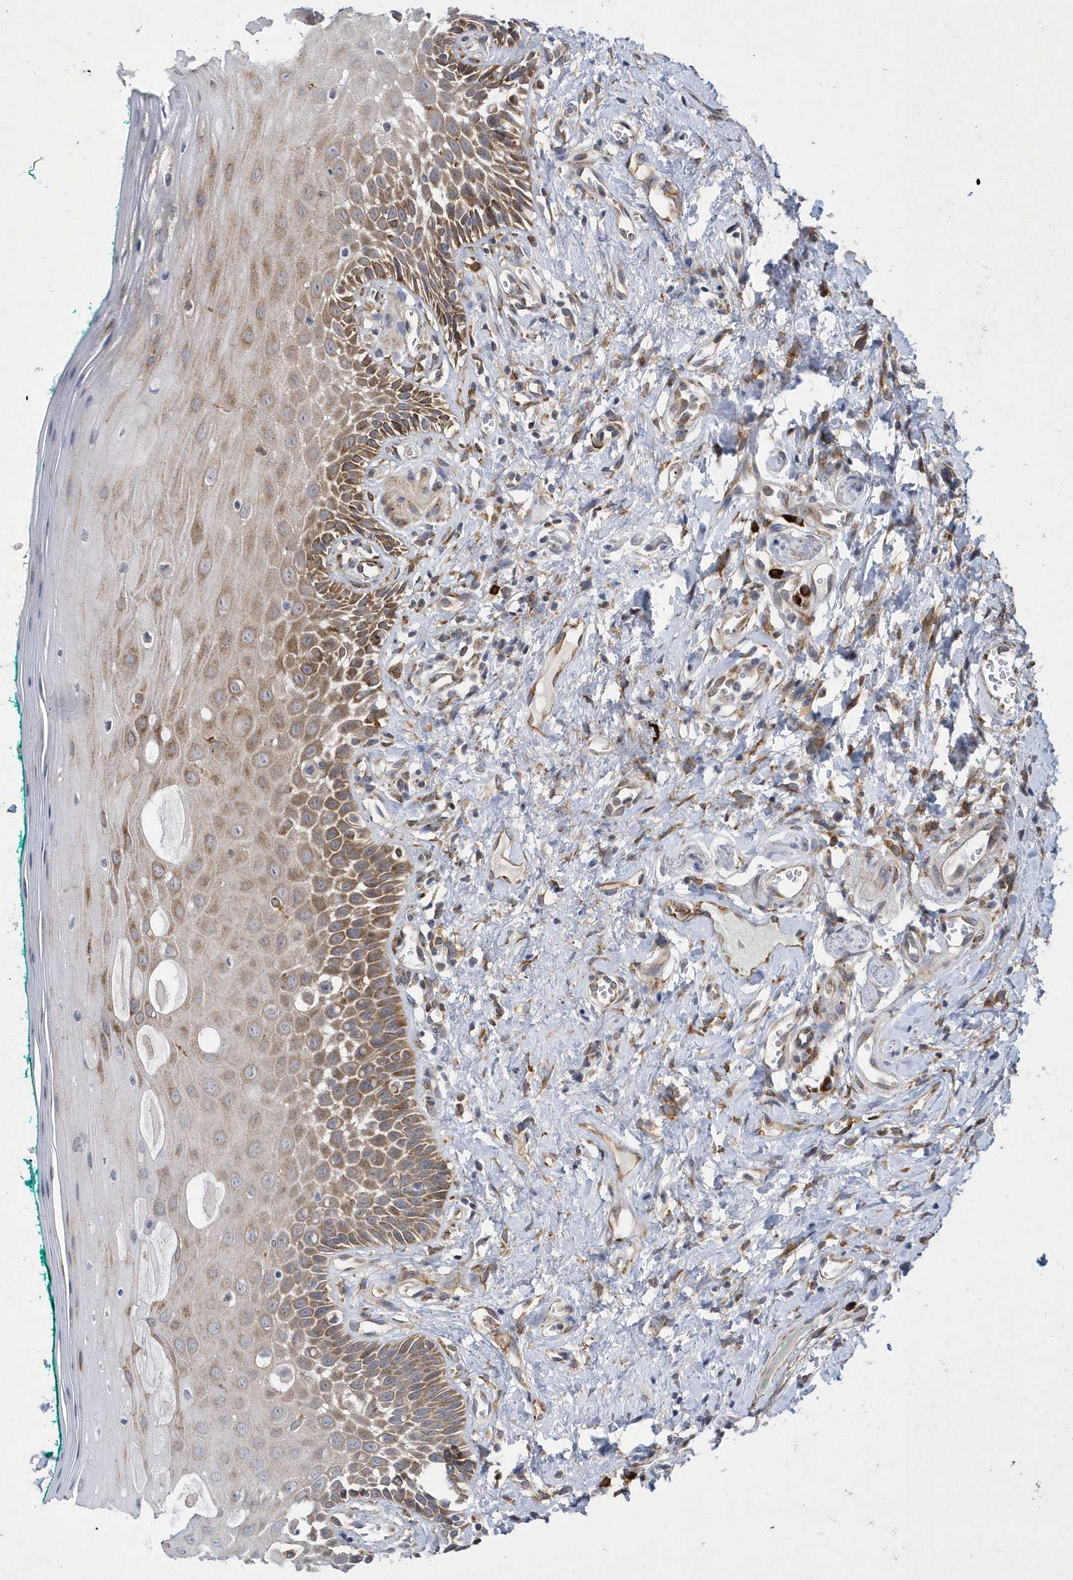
{"staining": {"intensity": "moderate", "quantity": ">75%", "location": "cytoplasmic/membranous"}, "tissue": "oral mucosa", "cell_type": "Squamous epithelial cells", "image_type": "normal", "snomed": [{"axis": "morphology", "description": "Normal tissue, NOS"}, {"axis": "topography", "description": "Oral tissue"}], "caption": "The image demonstrates a brown stain indicating the presence of a protein in the cytoplasmic/membranous of squamous epithelial cells in oral mucosa. (brown staining indicates protein expression, while blue staining denotes nuclei).", "gene": "MED31", "patient": {"sex": "female", "age": 70}}